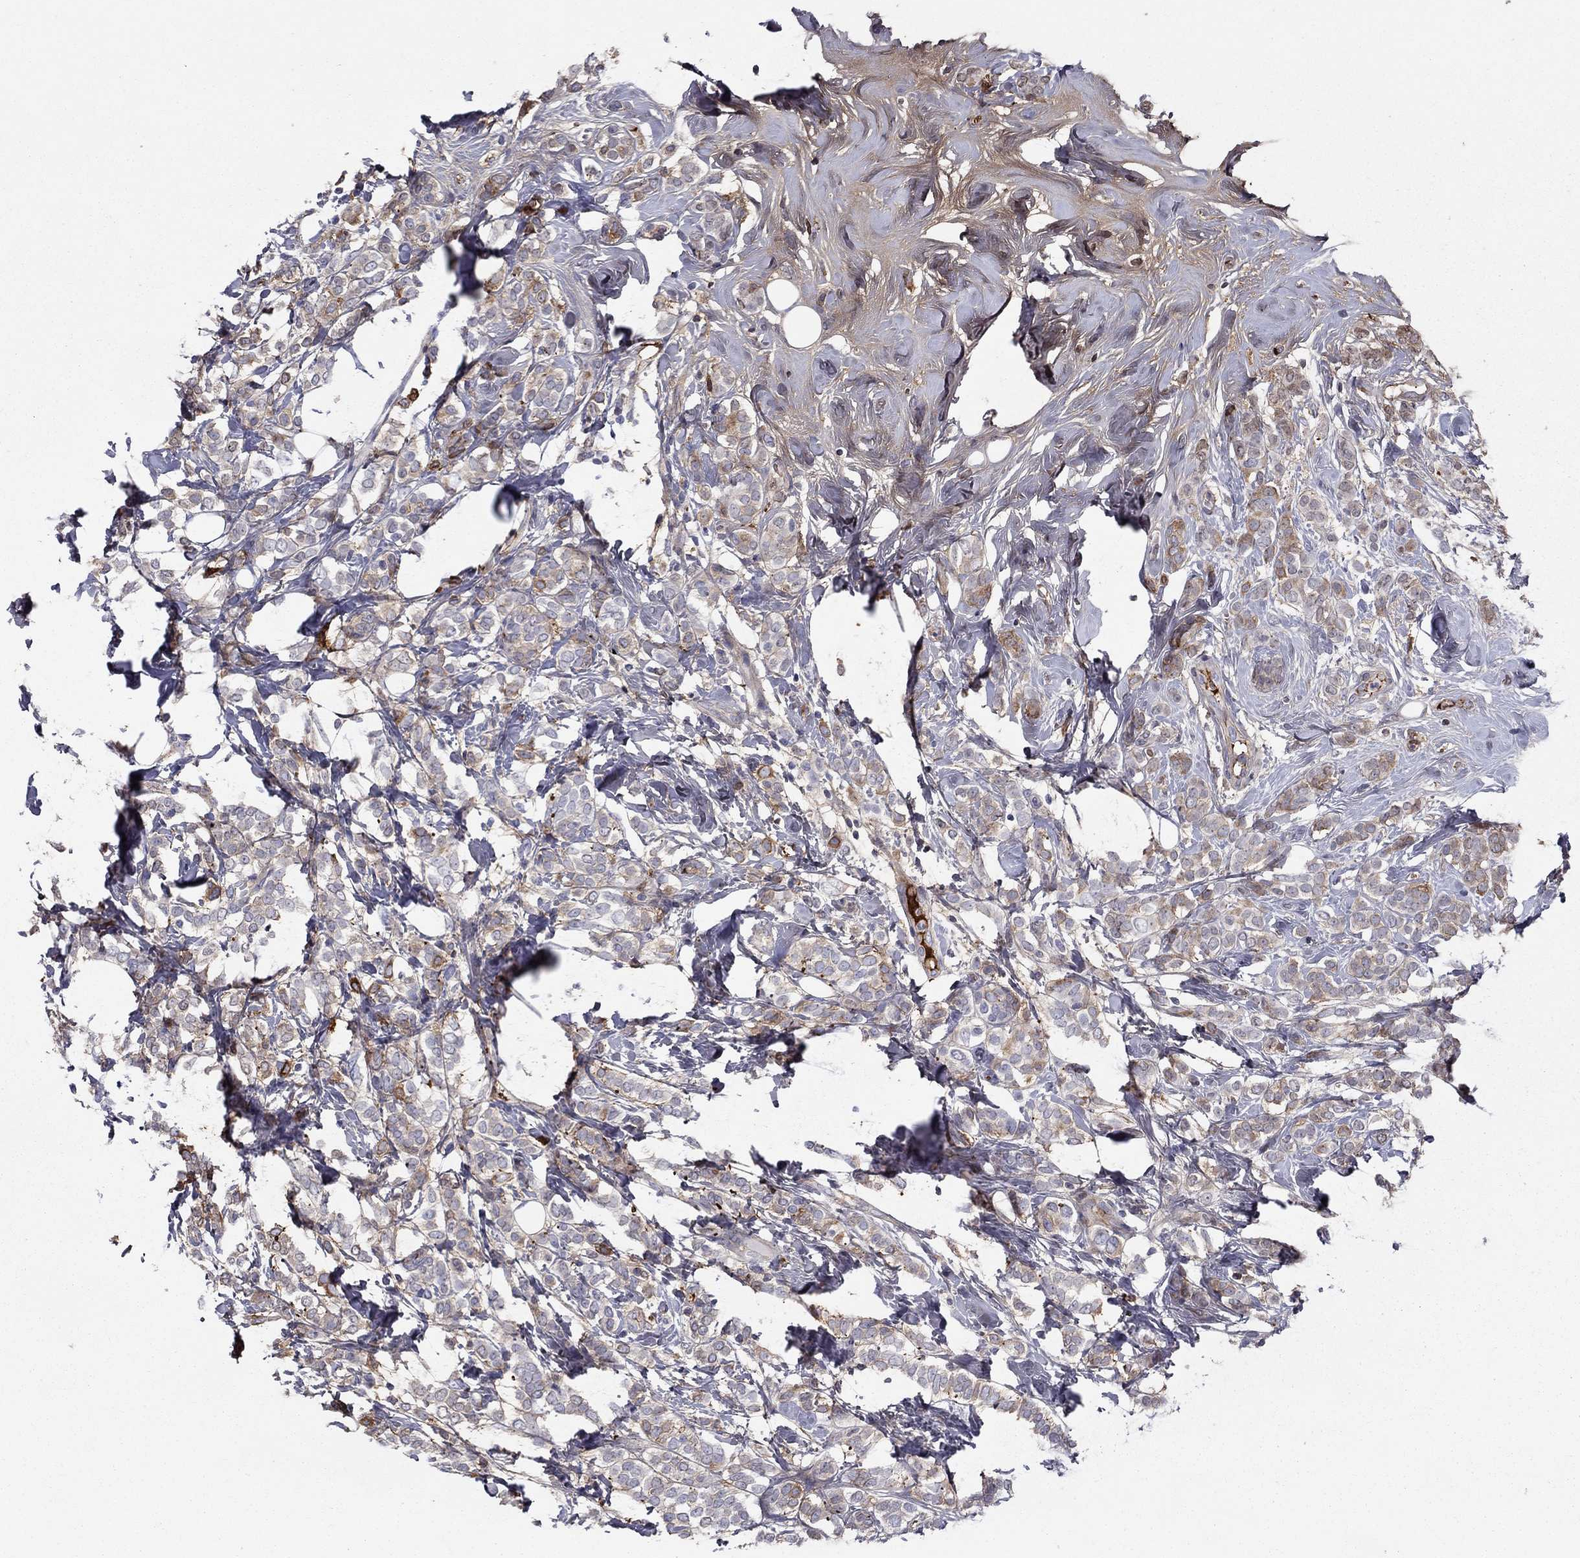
{"staining": {"intensity": "moderate", "quantity": "<25%", "location": "cytoplasmic/membranous"}, "tissue": "breast cancer", "cell_type": "Tumor cells", "image_type": "cancer", "snomed": [{"axis": "morphology", "description": "Lobular carcinoma"}, {"axis": "topography", "description": "Breast"}], "caption": "This photomicrograph shows breast cancer stained with immunohistochemistry (IHC) to label a protein in brown. The cytoplasmic/membranous of tumor cells show moderate positivity for the protein. Nuclei are counter-stained blue.", "gene": "HPX", "patient": {"sex": "female", "age": 49}}